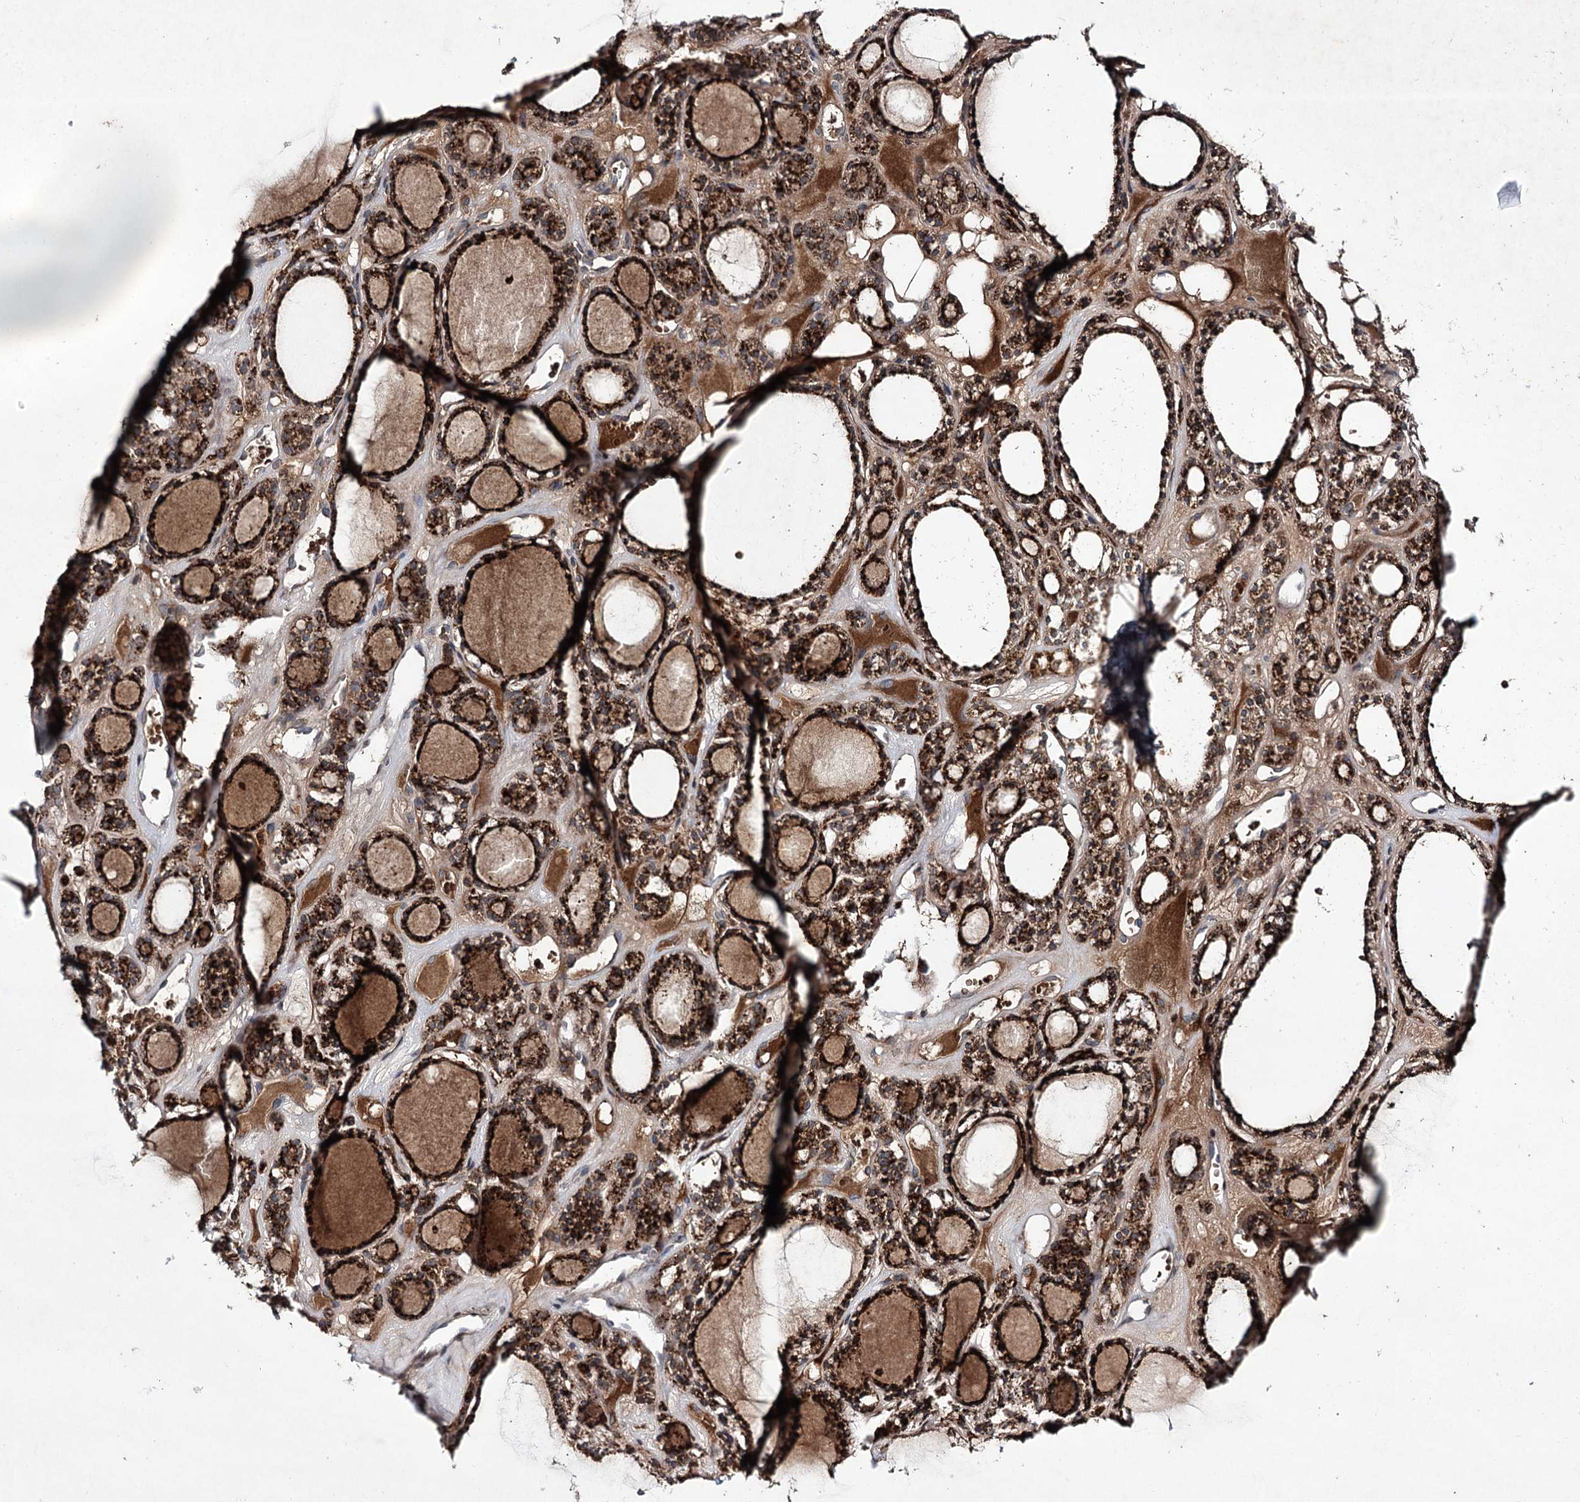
{"staining": {"intensity": "strong", "quantity": ">75%", "location": "cytoplasmic/membranous"}, "tissue": "thyroid gland", "cell_type": "Glandular cells", "image_type": "normal", "snomed": [{"axis": "morphology", "description": "Normal tissue, NOS"}, {"axis": "topography", "description": "Thyroid gland"}], "caption": "Thyroid gland stained with a brown dye reveals strong cytoplasmic/membranous positive positivity in approximately >75% of glandular cells.", "gene": "ALG9", "patient": {"sex": "female", "age": 28}}